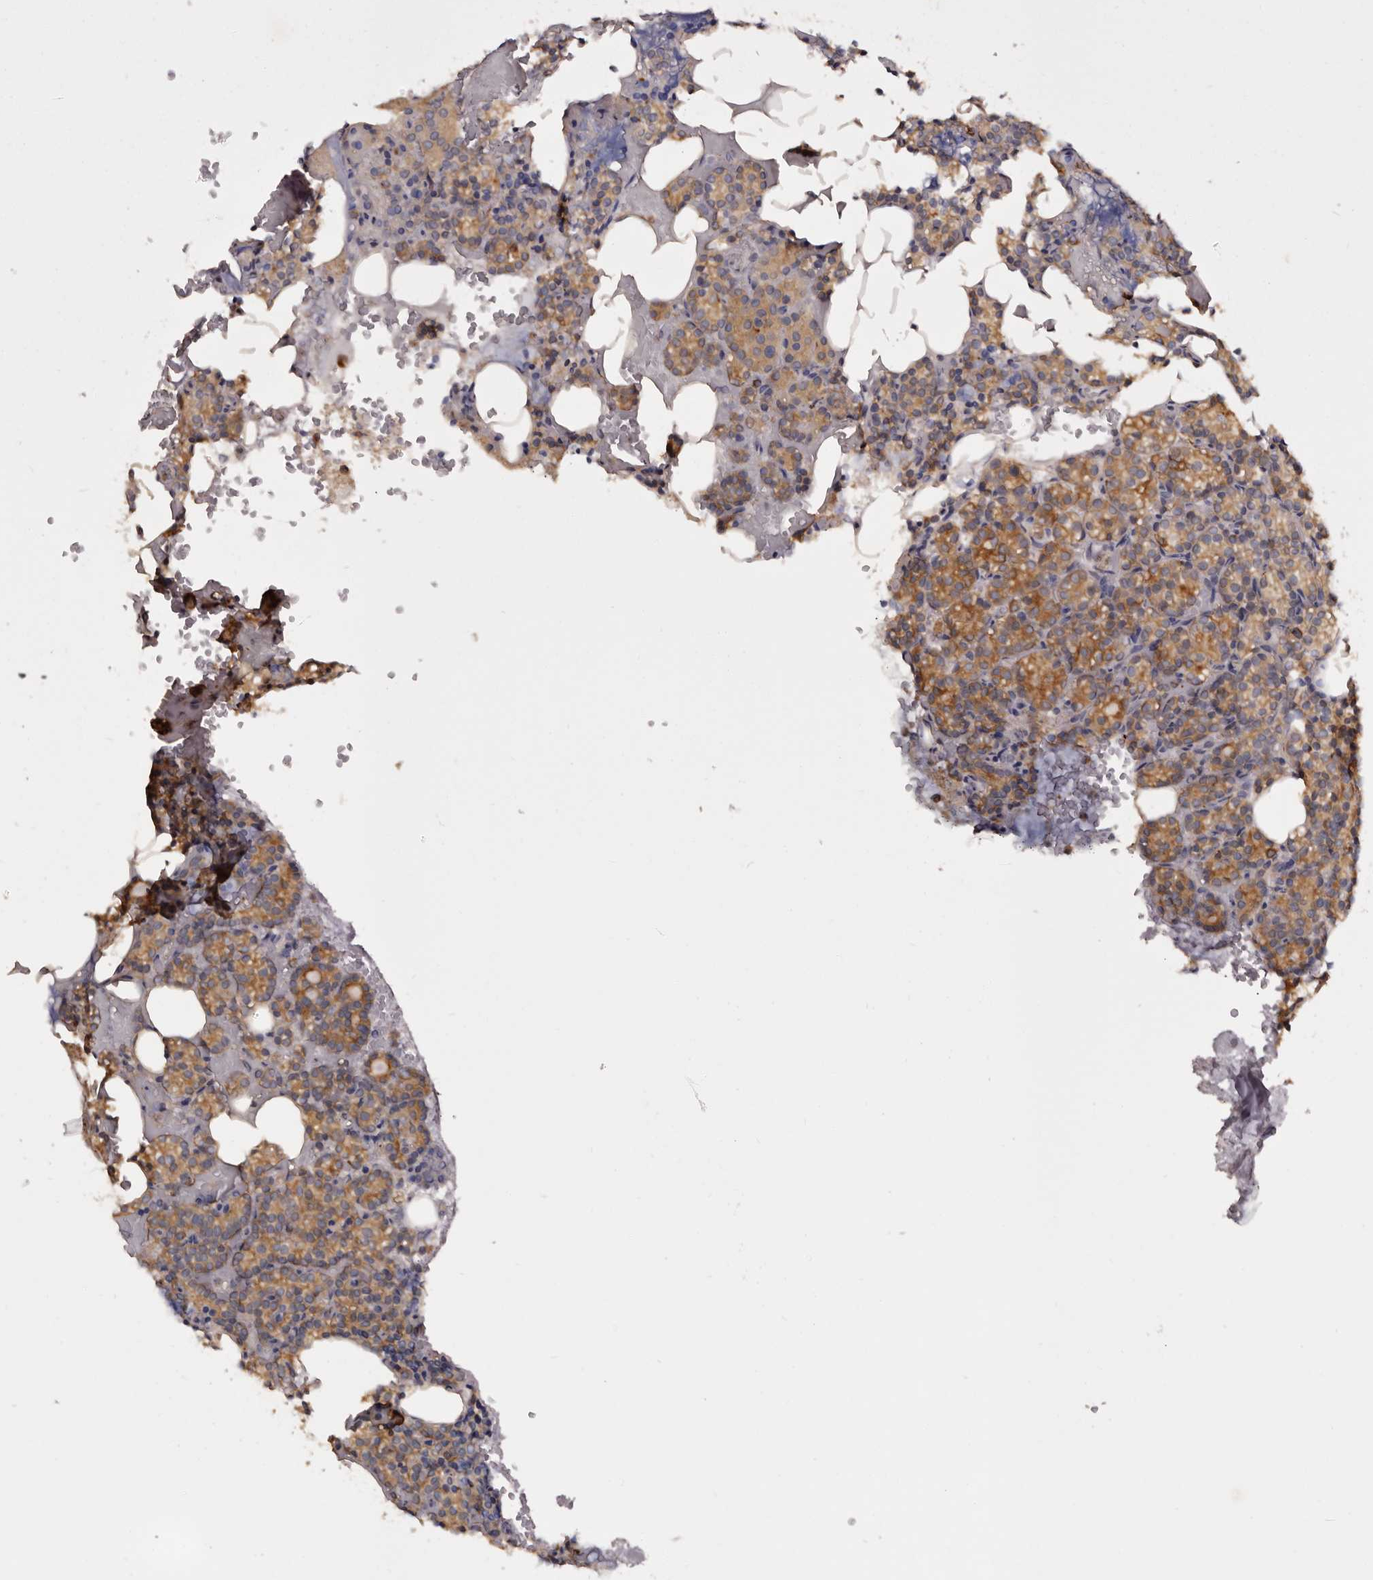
{"staining": {"intensity": "moderate", "quantity": "25%-75%", "location": "cytoplasmic/membranous"}, "tissue": "parathyroid gland", "cell_type": "Glandular cells", "image_type": "normal", "snomed": [{"axis": "morphology", "description": "Normal tissue, NOS"}, {"axis": "topography", "description": "Parathyroid gland"}], "caption": "Glandular cells display medium levels of moderate cytoplasmic/membranous positivity in about 25%-75% of cells in normal human parathyroid gland.", "gene": "TNNI1", "patient": {"sex": "female", "age": 78}}